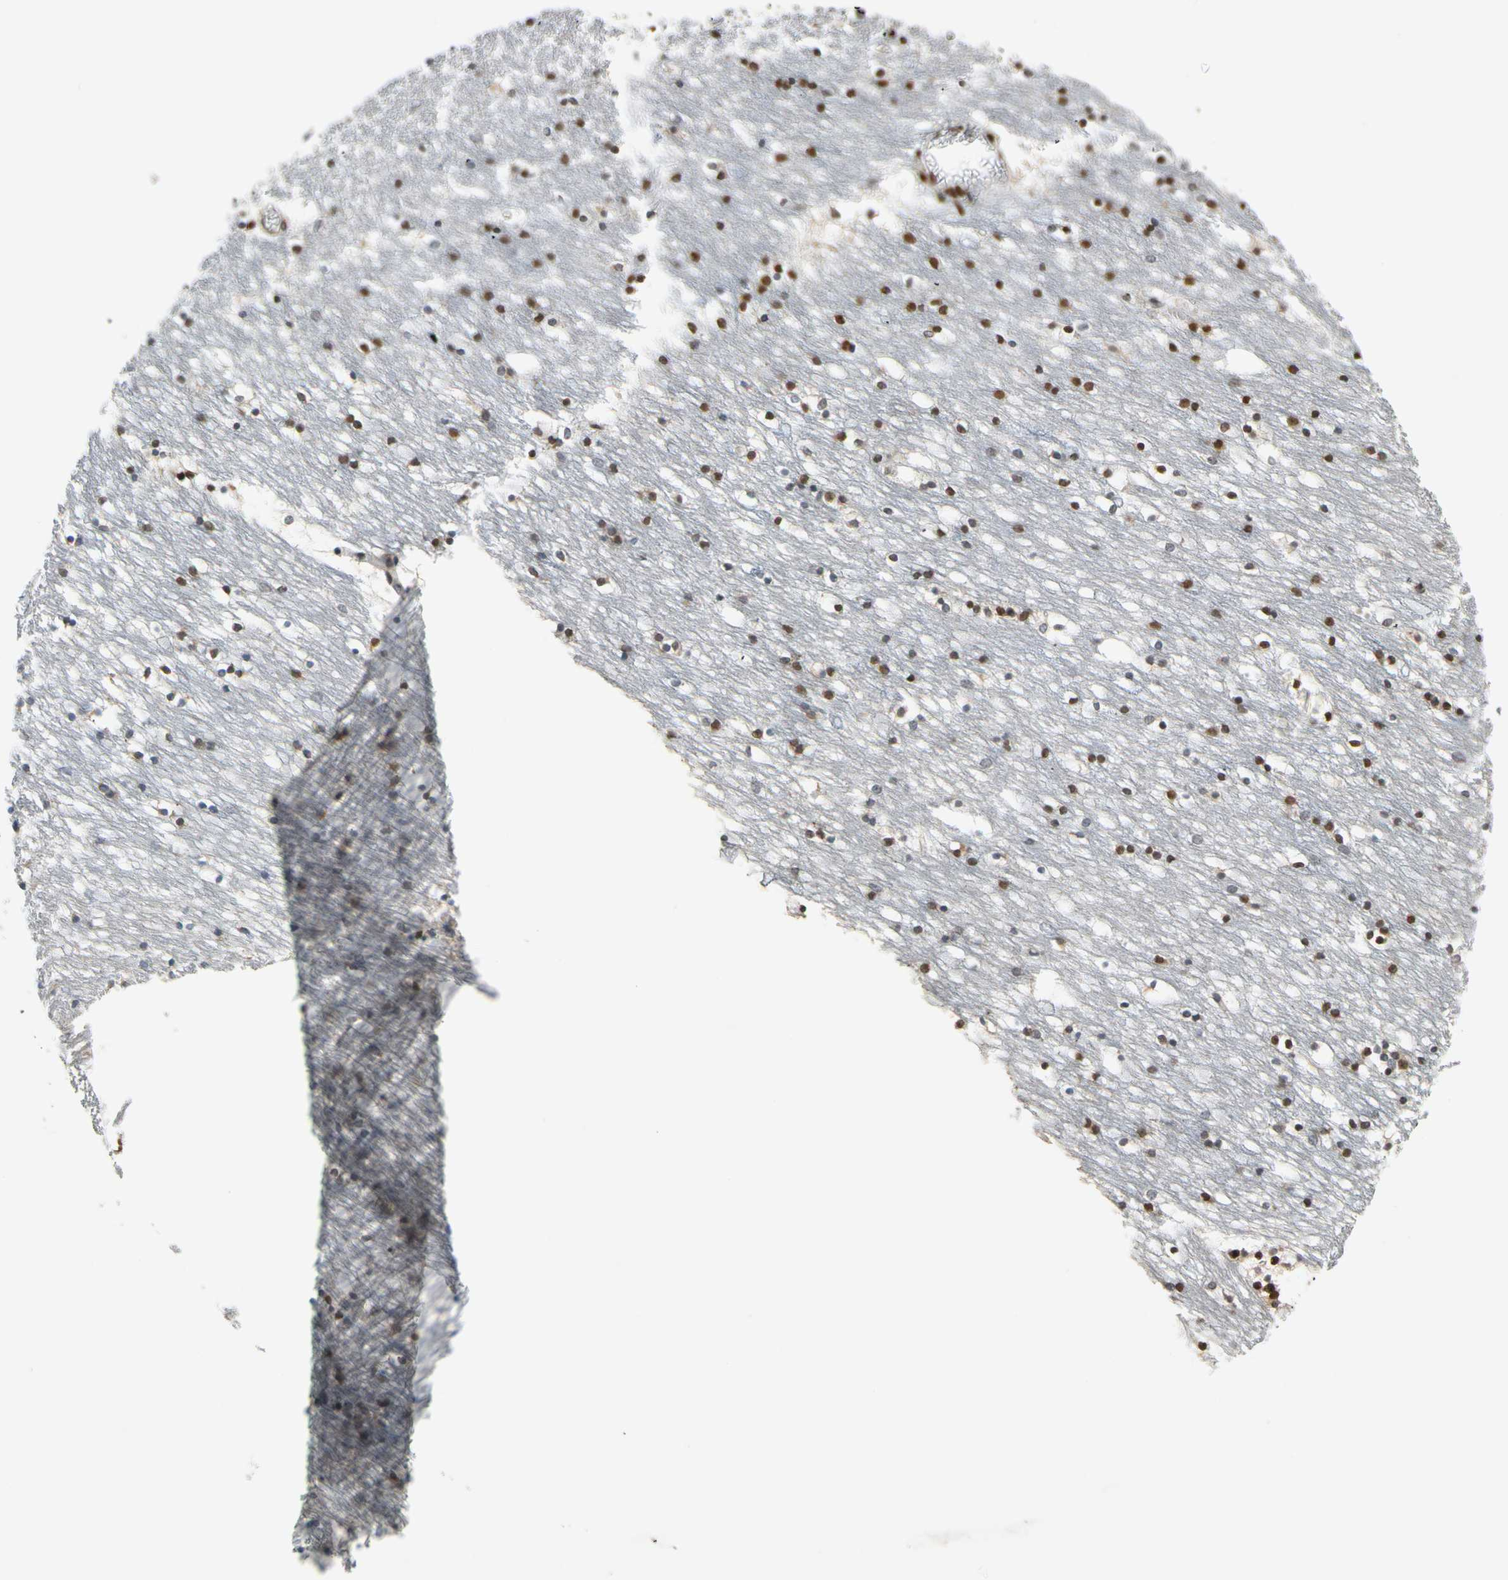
{"staining": {"intensity": "strong", "quantity": "<25%", "location": "cytoplasmic/membranous,nuclear"}, "tissue": "caudate", "cell_type": "Glial cells", "image_type": "normal", "snomed": [{"axis": "morphology", "description": "Normal tissue, NOS"}, {"axis": "topography", "description": "Lateral ventricle wall"}], "caption": "This photomicrograph shows immunohistochemistry staining of benign caudate, with medium strong cytoplasmic/membranous,nuclear expression in approximately <25% of glial cells.", "gene": "SLC27A6", "patient": {"sex": "male", "age": 45}}